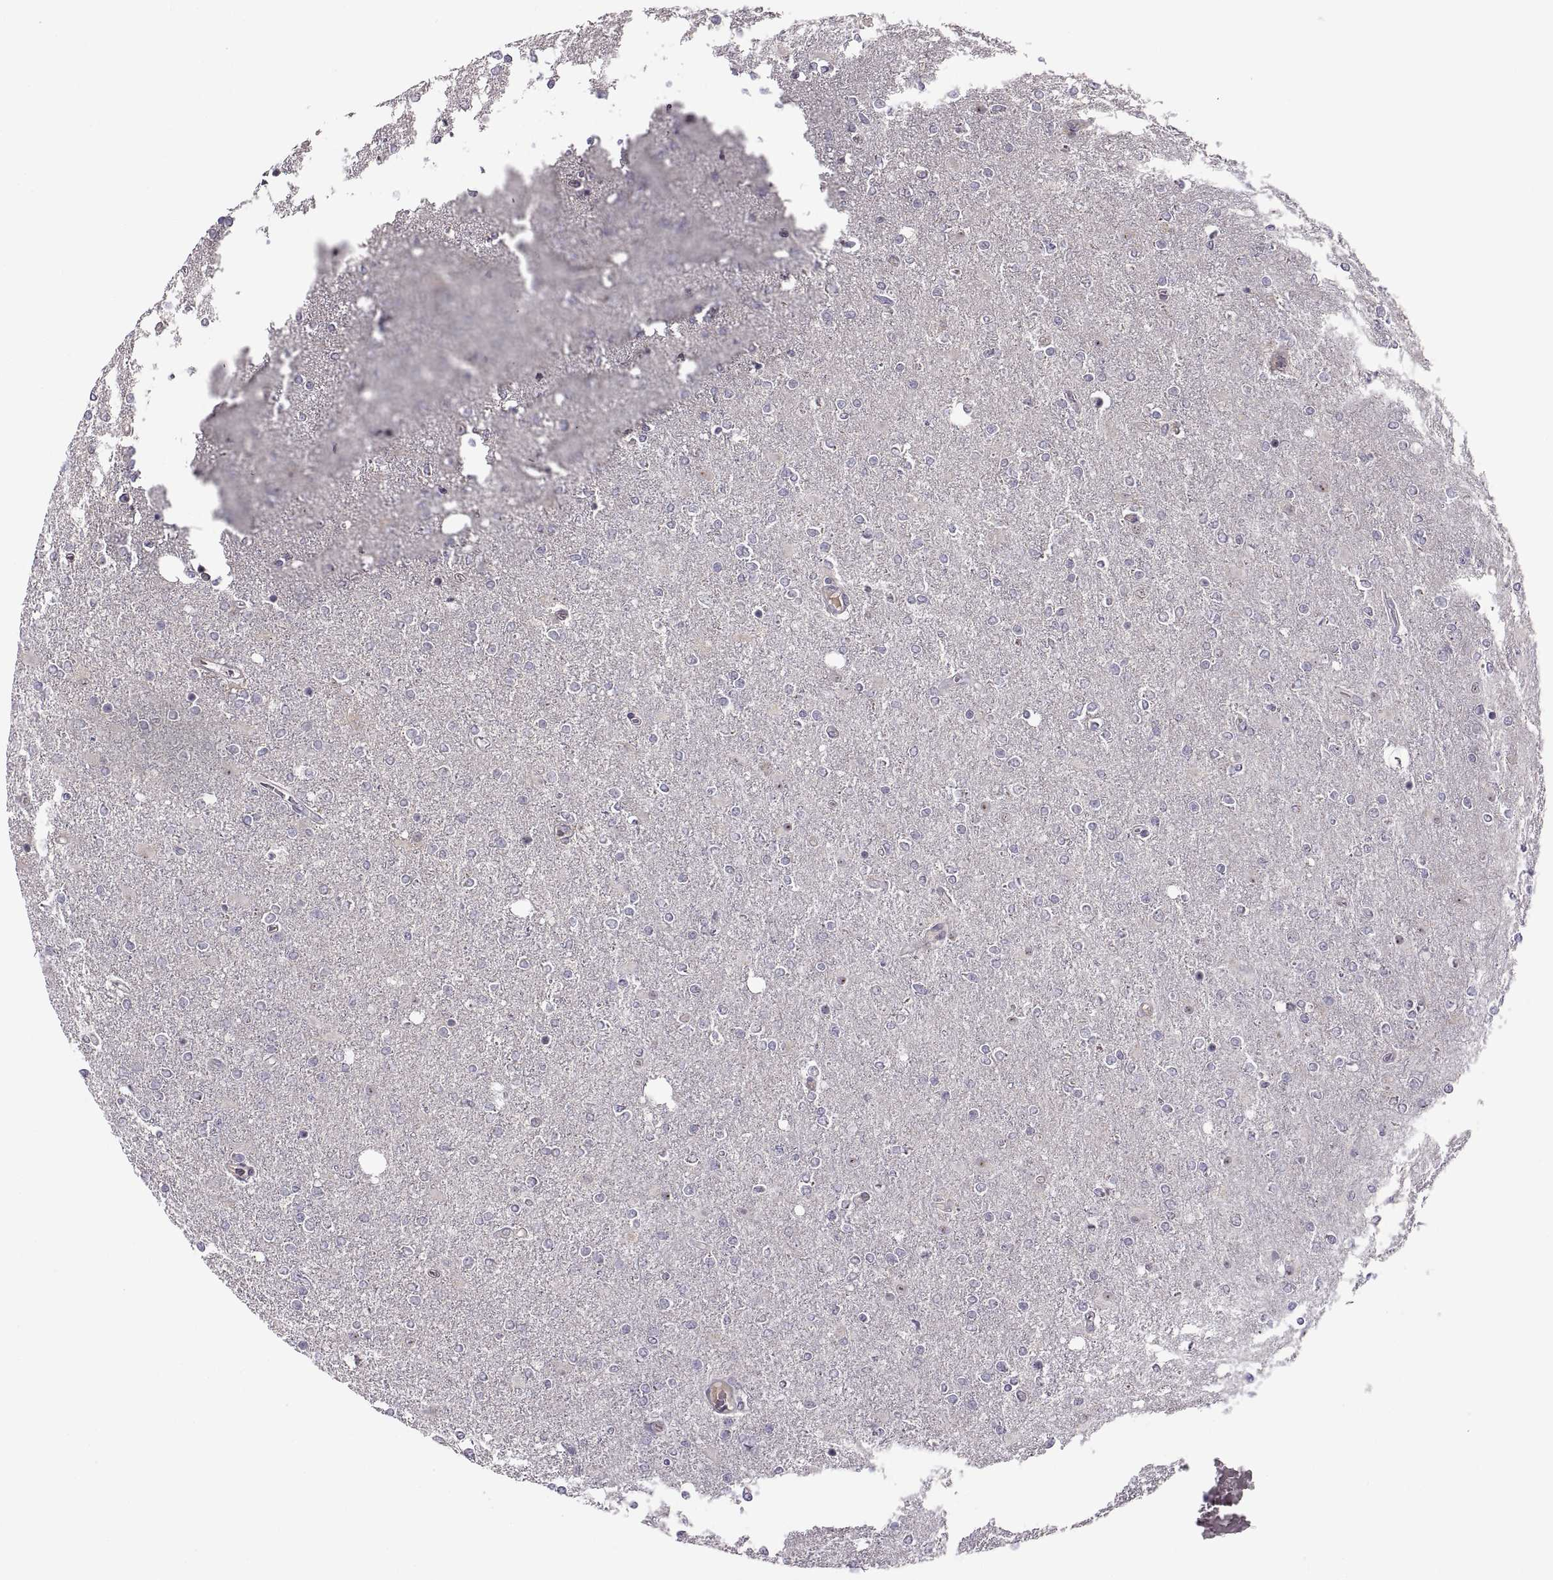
{"staining": {"intensity": "negative", "quantity": "none", "location": "none"}, "tissue": "glioma", "cell_type": "Tumor cells", "image_type": "cancer", "snomed": [{"axis": "morphology", "description": "Glioma, malignant, High grade"}, {"axis": "topography", "description": "Cerebral cortex"}], "caption": "Tumor cells show no significant expression in malignant high-grade glioma.", "gene": "ACSBG2", "patient": {"sex": "male", "age": 70}}